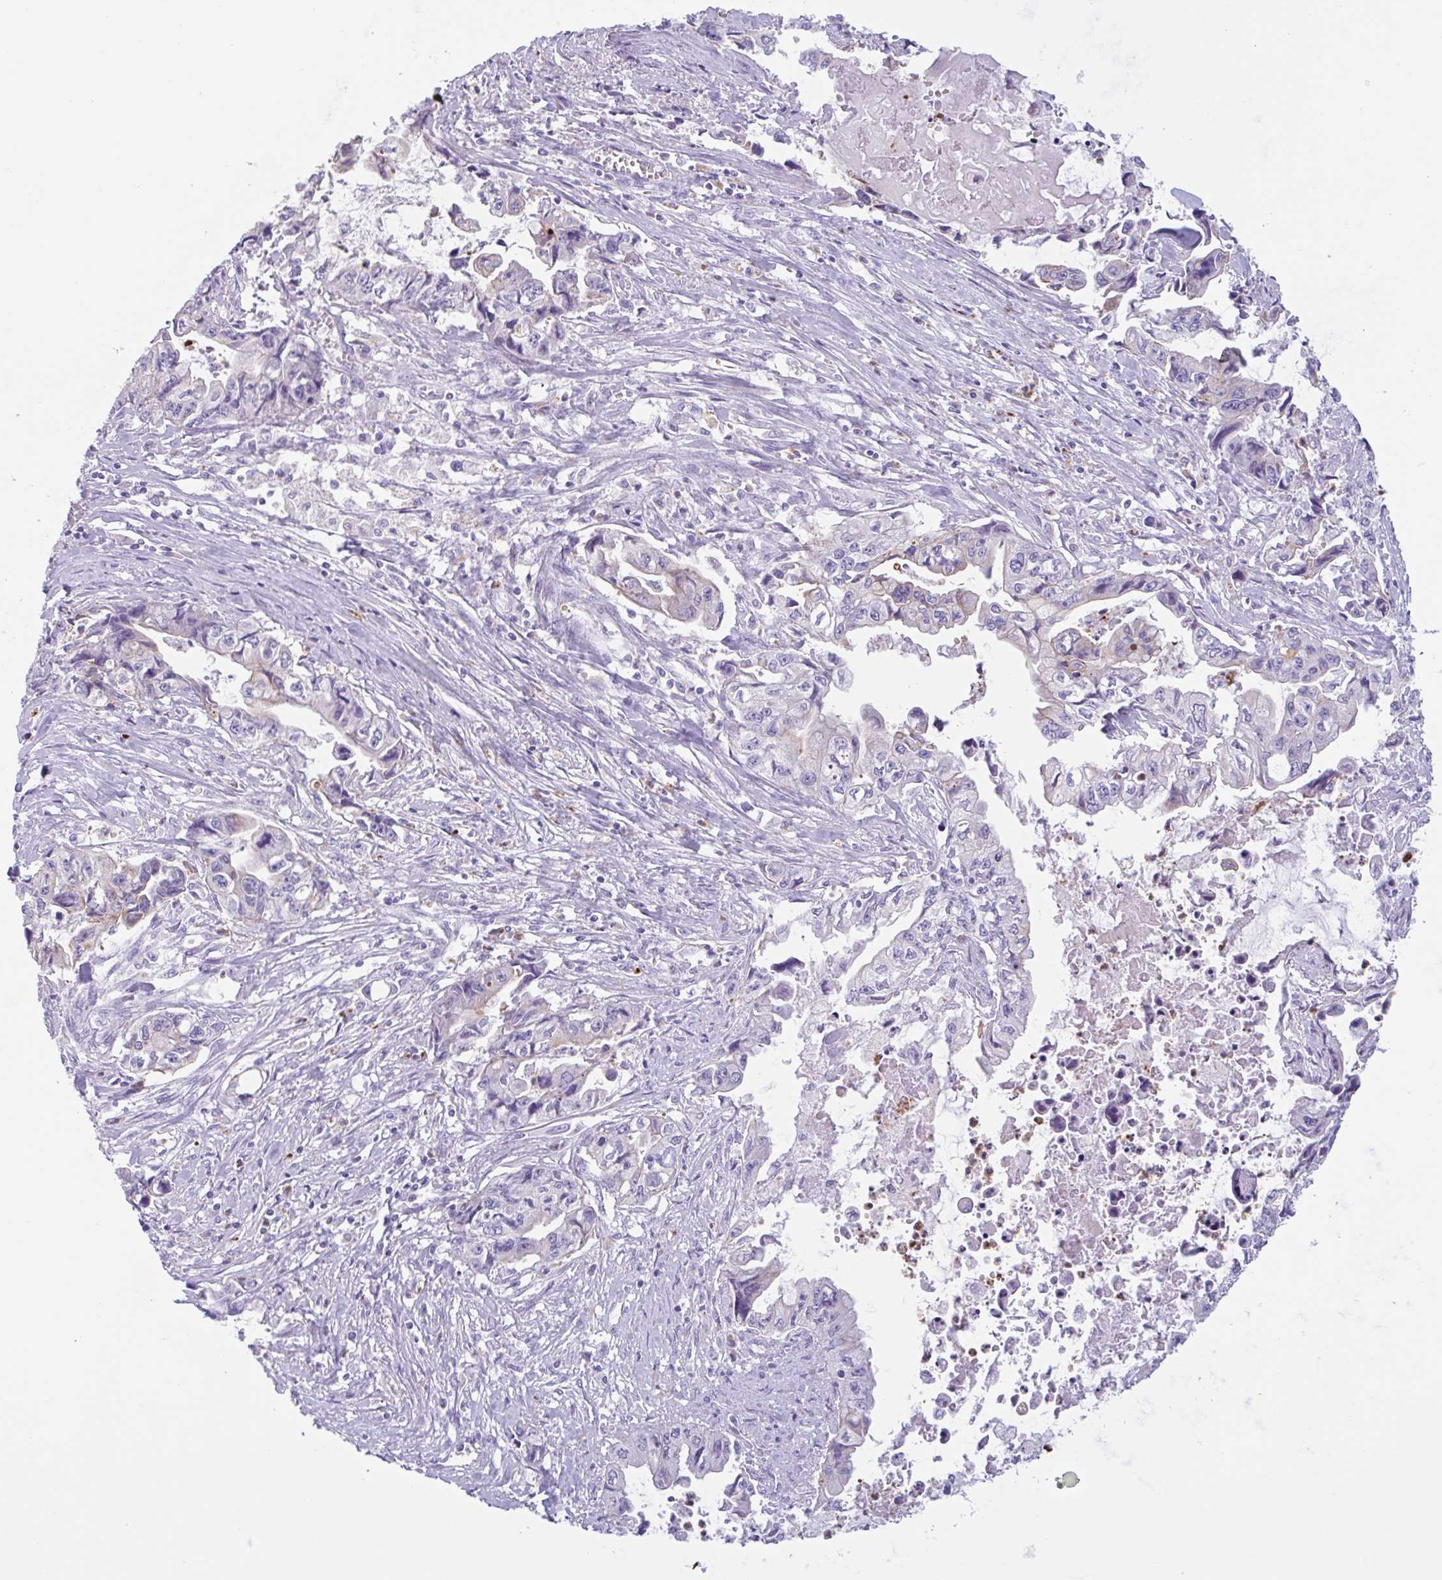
{"staining": {"intensity": "weak", "quantity": "<25%", "location": "cytoplasmic/membranous"}, "tissue": "pancreatic cancer", "cell_type": "Tumor cells", "image_type": "cancer", "snomed": [{"axis": "morphology", "description": "Adenocarcinoma, NOS"}, {"axis": "topography", "description": "Pancreas"}], "caption": "A photomicrograph of human pancreatic cancer is negative for staining in tumor cells.", "gene": "DTWD2", "patient": {"sex": "male", "age": 66}}